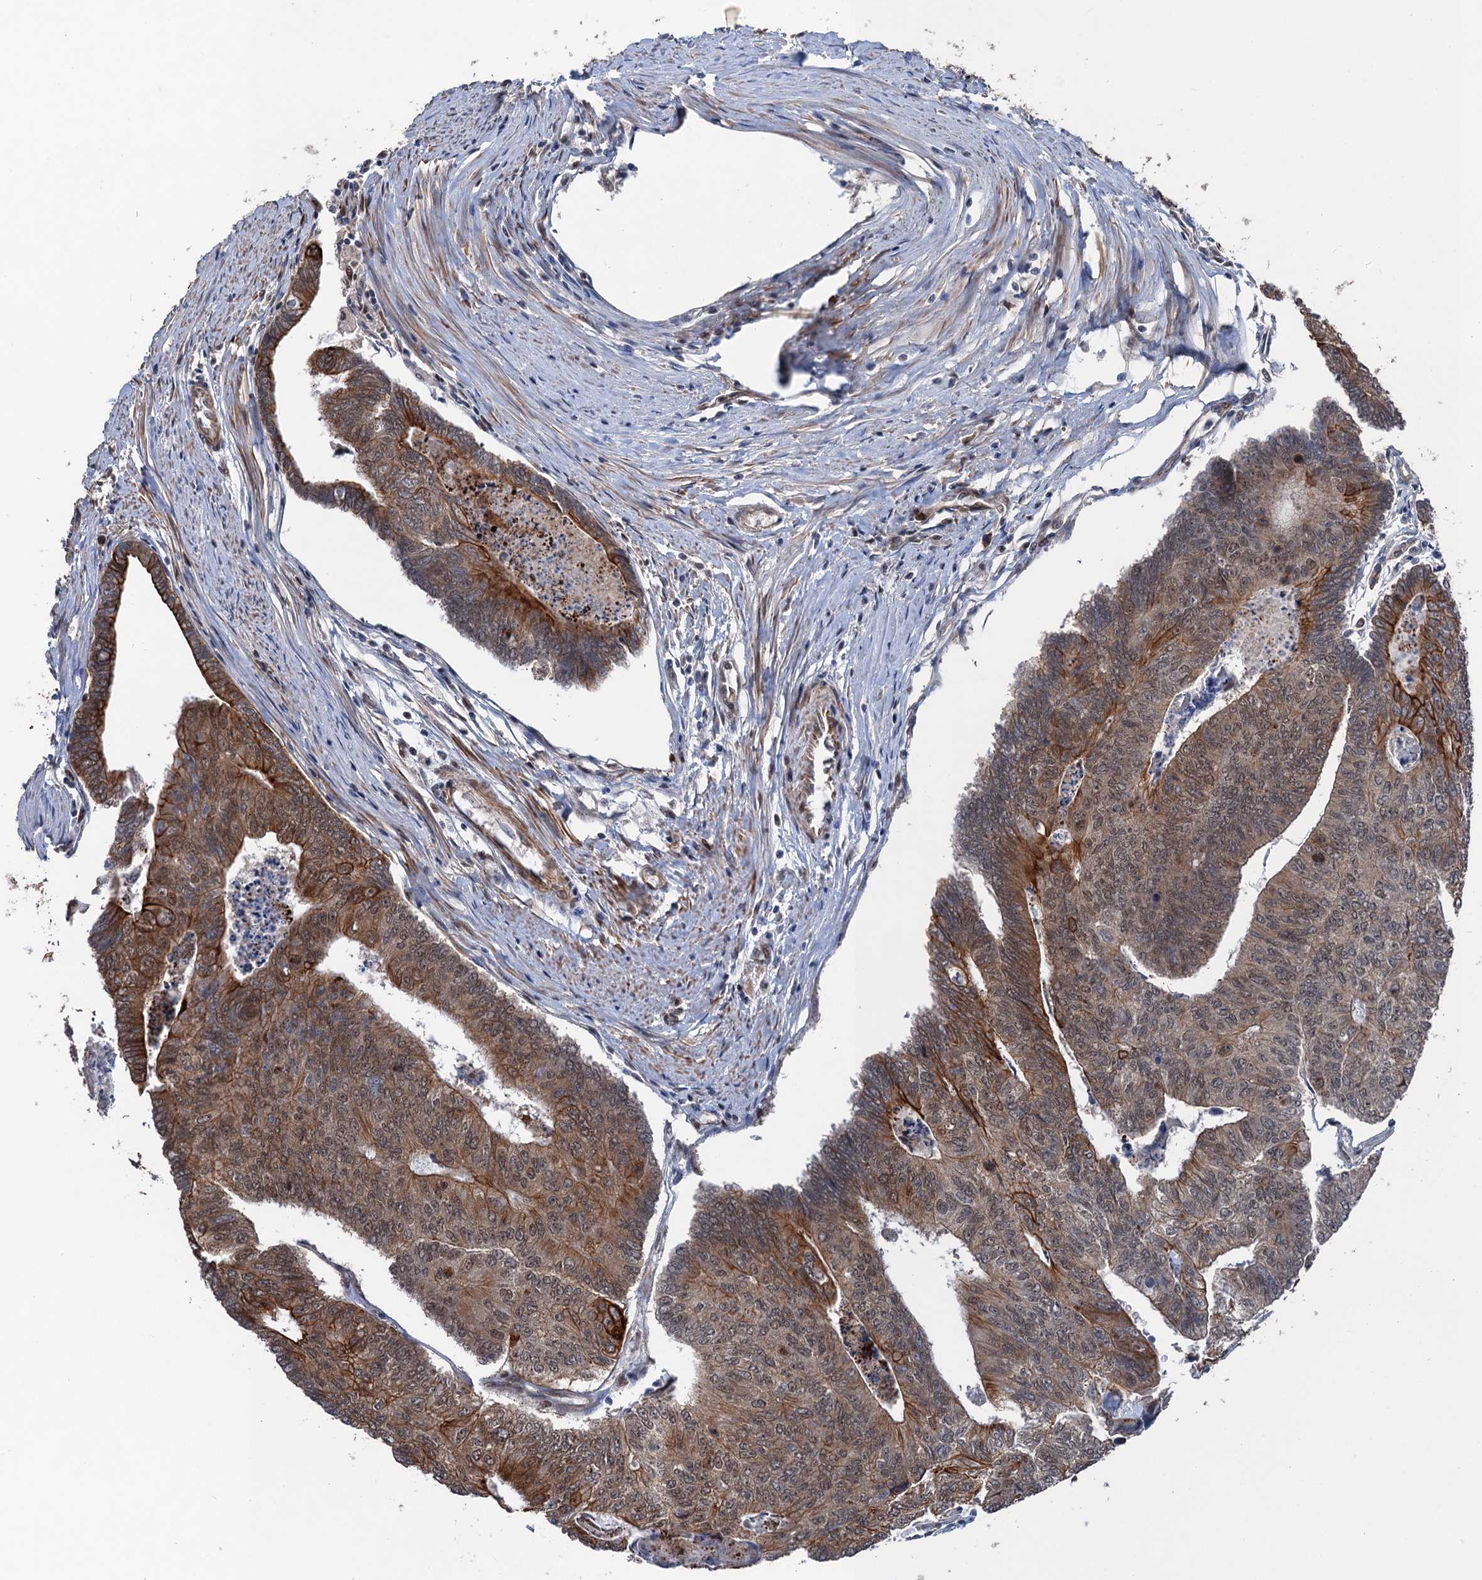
{"staining": {"intensity": "moderate", "quantity": ">75%", "location": "cytoplasmic/membranous"}, "tissue": "colorectal cancer", "cell_type": "Tumor cells", "image_type": "cancer", "snomed": [{"axis": "morphology", "description": "Adenocarcinoma, NOS"}, {"axis": "topography", "description": "Colon"}], "caption": "DAB (3,3'-diaminobenzidine) immunohistochemical staining of human adenocarcinoma (colorectal) displays moderate cytoplasmic/membranous protein expression in about >75% of tumor cells. (IHC, brightfield microscopy, high magnification).", "gene": "TTC31", "patient": {"sex": "female", "age": 67}}